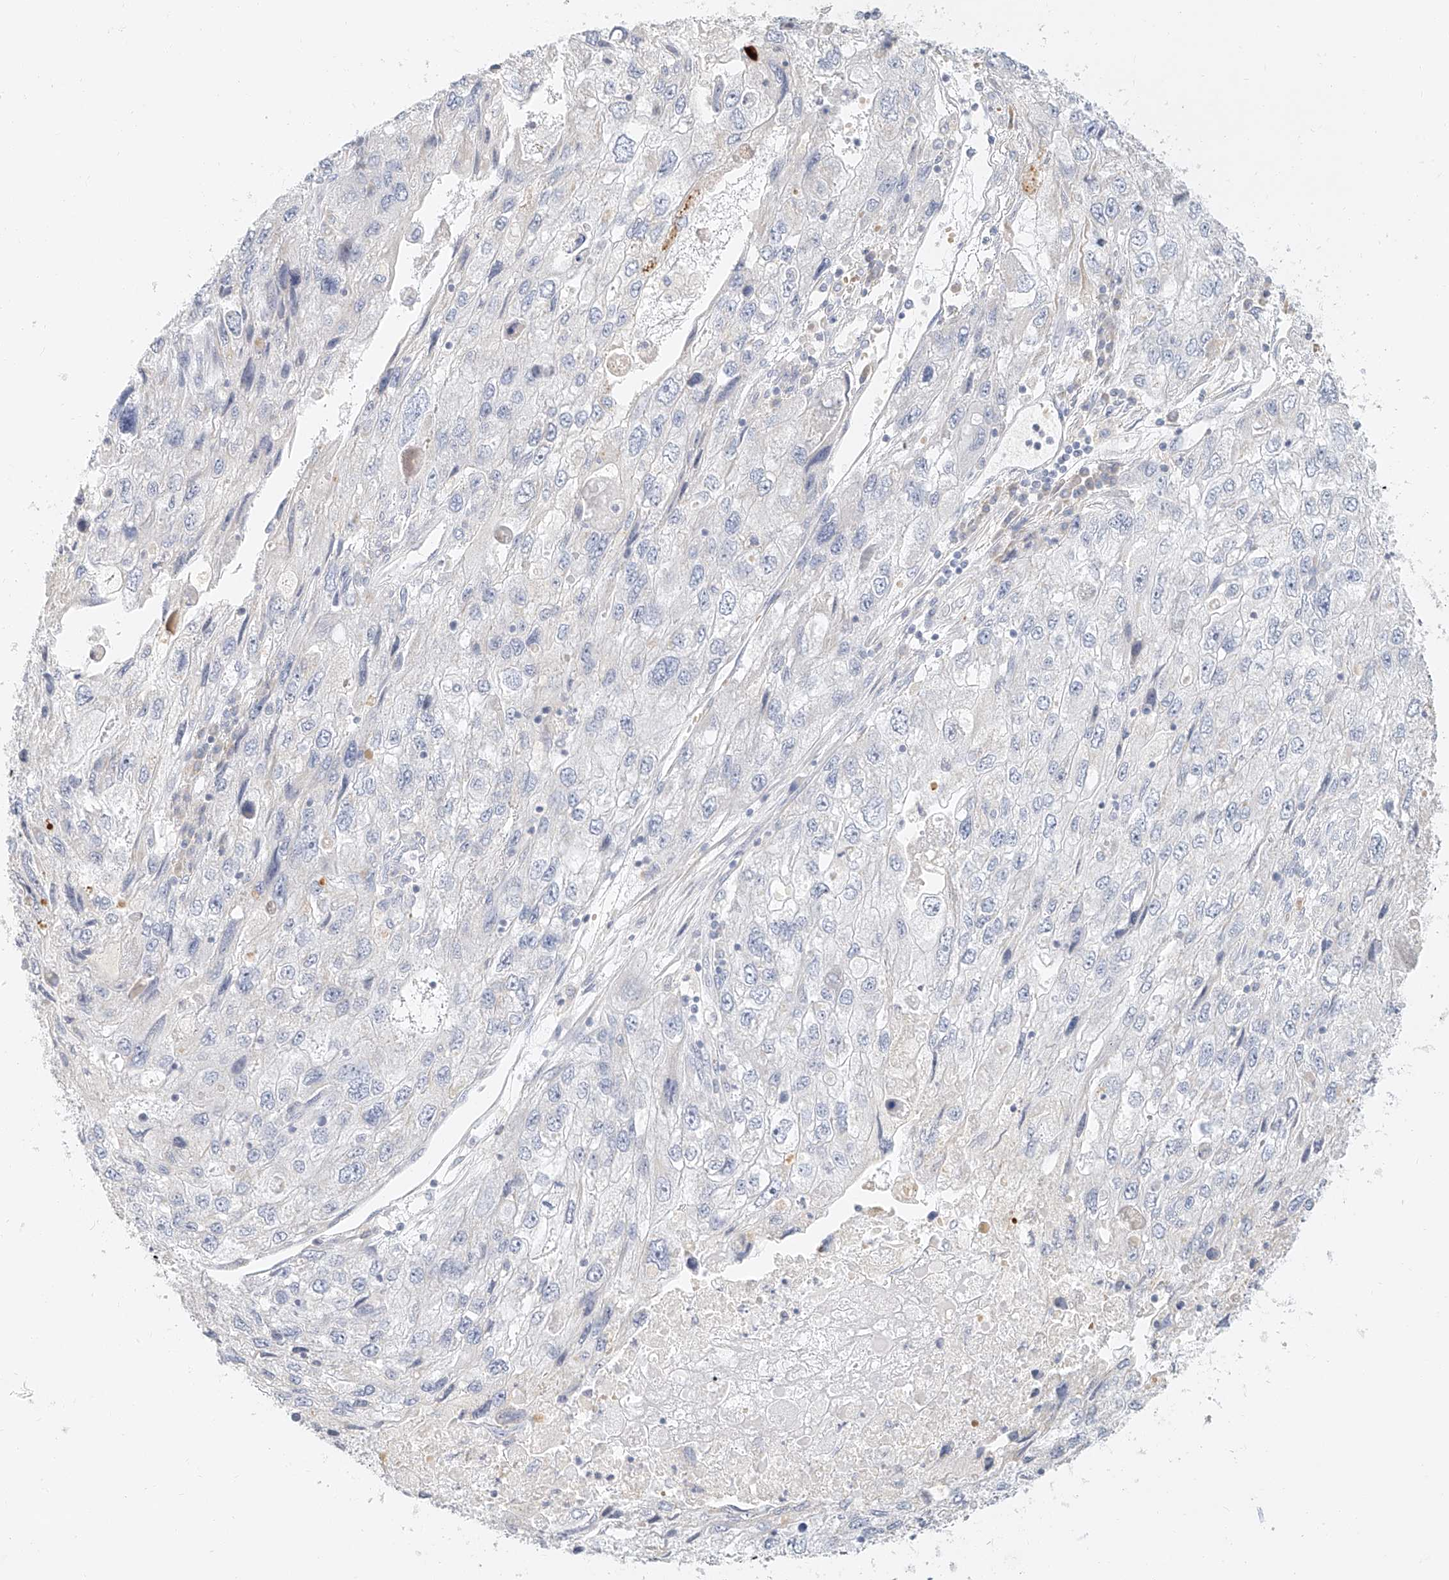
{"staining": {"intensity": "negative", "quantity": "none", "location": "none"}, "tissue": "endometrial cancer", "cell_type": "Tumor cells", "image_type": "cancer", "snomed": [{"axis": "morphology", "description": "Adenocarcinoma, NOS"}, {"axis": "topography", "description": "Endometrium"}], "caption": "This micrograph is of endometrial cancer stained with immunohistochemistry to label a protein in brown with the nuclei are counter-stained blue. There is no expression in tumor cells.", "gene": "CXorf58", "patient": {"sex": "female", "age": 49}}